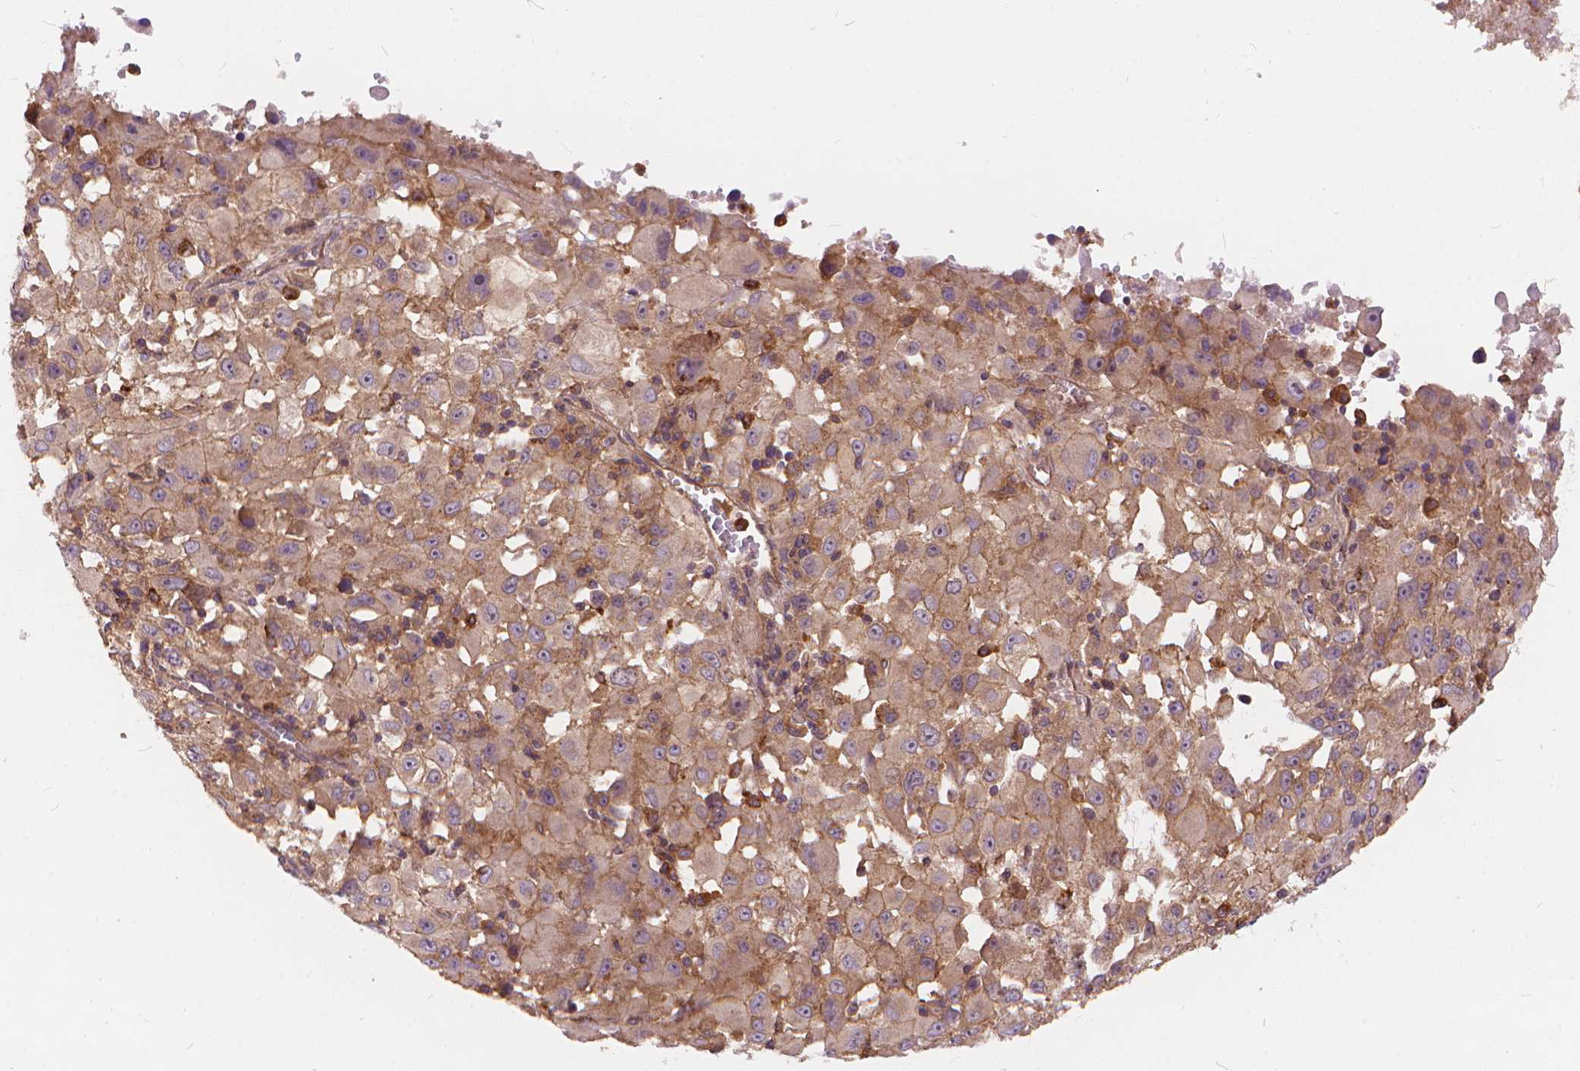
{"staining": {"intensity": "weak", "quantity": ">75%", "location": "cytoplasmic/membranous"}, "tissue": "melanoma", "cell_type": "Tumor cells", "image_type": "cancer", "snomed": [{"axis": "morphology", "description": "Malignant melanoma, Metastatic site"}, {"axis": "topography", "description": "Soft tissue"}], "caption": "Malignant melanoma (metastatic site) was stained to show a protein in brown. There is low levels of weak cytoplasmic/membranous expression in about >75% of tumor cells.", "gene": "ARAP1", "patient": {"sex": "male", "age": 50}}